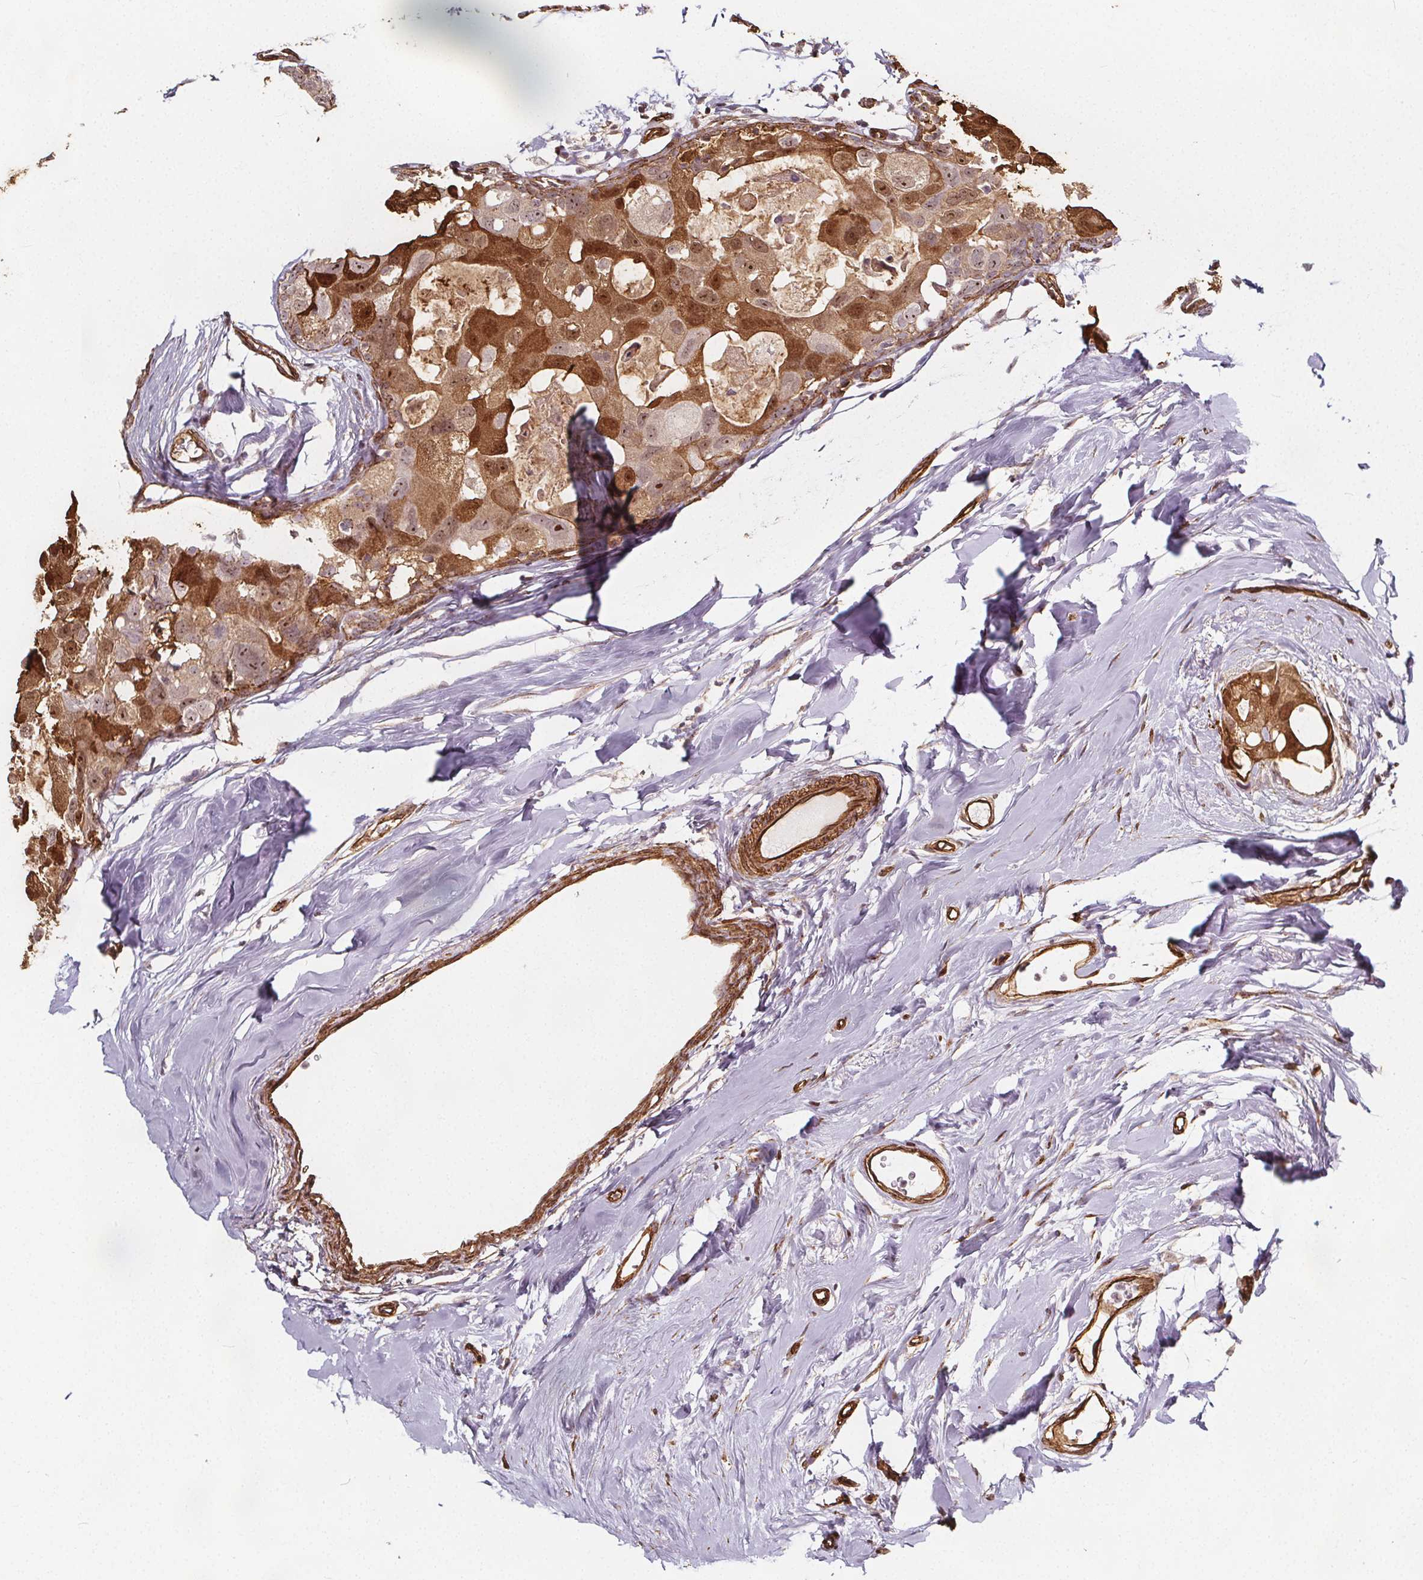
{"staining": {"intensity": "moderate", "quantity": ">75%", "location": "cytoplasmic/membranous,nuclear"}, "tissue": "breast cancer", "cell_type": "Tumor cells", "image_type": "cancer", "snomed": [{"axis": "morphology", "description": "Duct carcinoma"}, {"axis": "topography", "description": "Breast"}], "caption": "Immunohistochemical staining of intraductal carcinoma (breast) shows medium levels of moderate cytoplasmic/membranous and nuclear protein expression in about >75% of tumor cells.", "gene": "HAS1", "patient": {"sex": "female", "age": 43}}